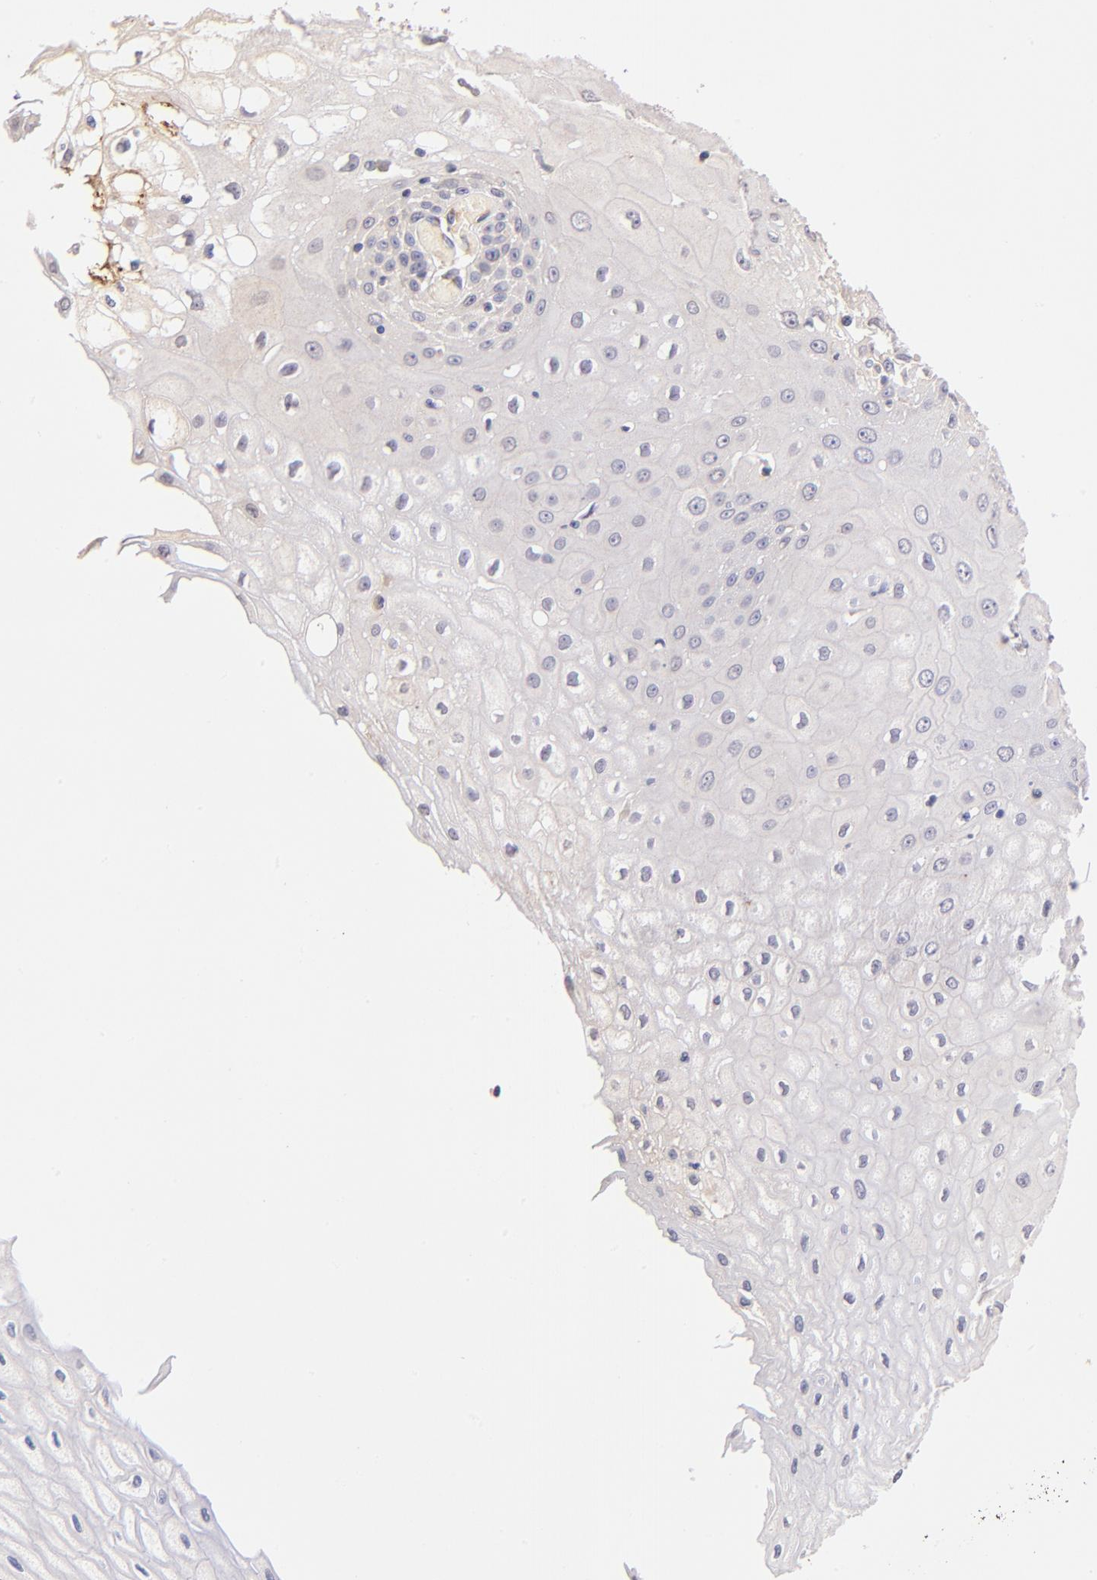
{"staining": {"intensity": "negative", "quantity": "none", "location": "none"}, "tissue": "esophagus", "cell_type": "Squamous epithelial cells", "image_type": "normal", "snomed": [{"axis": "morphology", "description": "Normal tissue, NOS"}, {"axis": "morphology", "description": "Squamous cell carcinoma, NOS"}, {"axis": "topography", "description": "Esophagus"}], "caption": "This histopathology image is of unremarkable esophagus stained with immunohistochemistry to label a protein in brown with the nuclei are counter-stained blue. There is no positivity in squamous epithelial cells. The staining was performed using DAB (3,3'-diaminobenzidine) to visualize the protein expression in brown, while the nuclei were stained in blue with hematoxylin (Magnification: 20x).", "gene": "SPARC", "patient": {"sex": "male", "age": 65}}